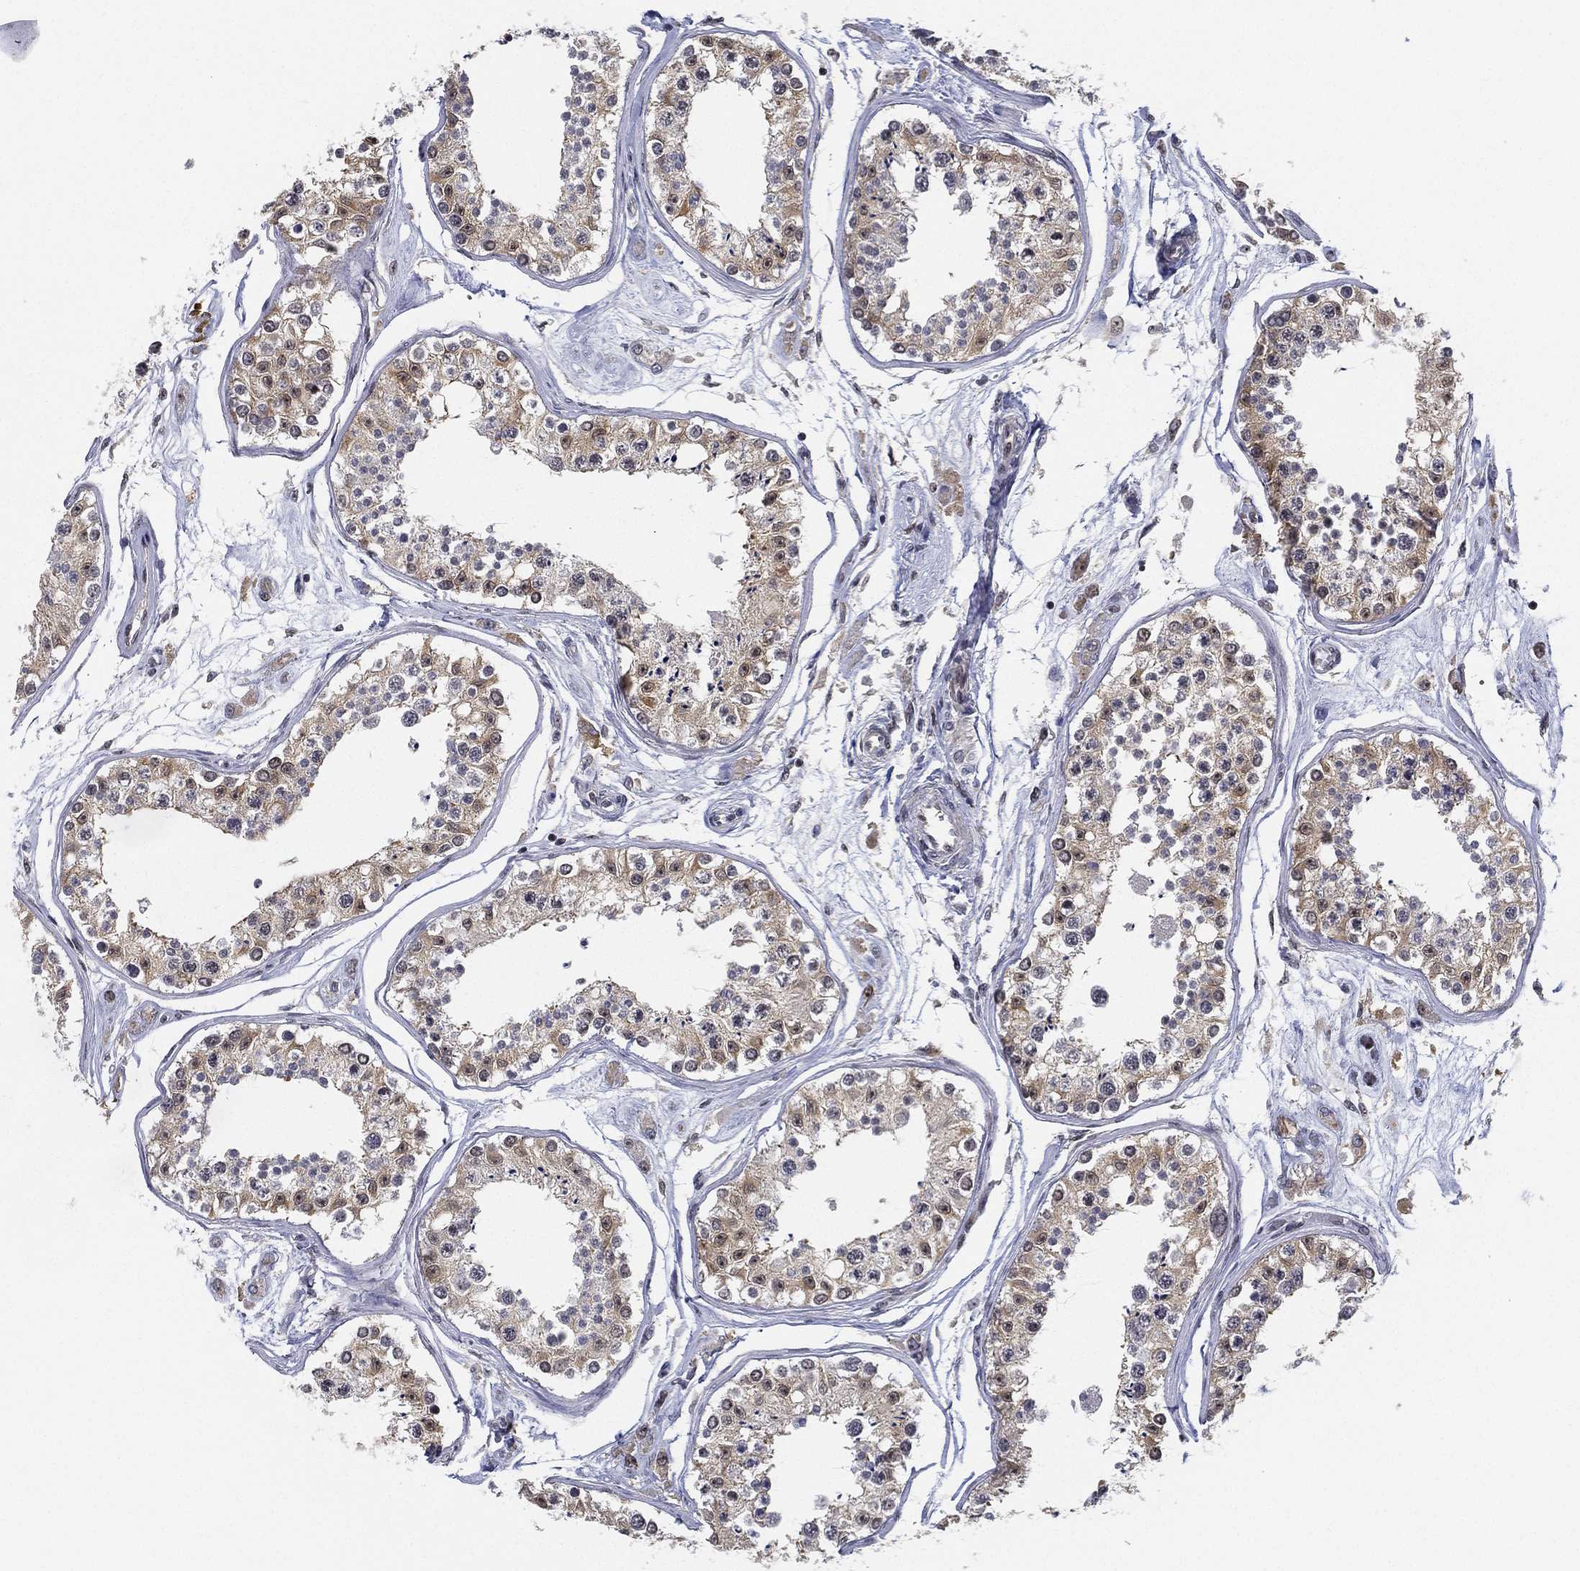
{"staining": {"intensity": "moderate", "quantity": "<25%", "location": "nuclear"}, "tissue": "testis", "cell_type": "Cells in seminiferous ducts", "image_type": "normal", "snomed": [{"axis": "morphology", "description": "Normal tissue, NOS"}, {"axis": "topography", "description": "Testis"}], "caption": "High-power microscopy captured an immunohistochemistry (IHC) photomicrograph of benign testis, revealing moderate nuclear staining in about <25% of cells in seminiferous ducts.", "gene": "PPP1R16B", "patient": {"sex": "male", "age": 25}}